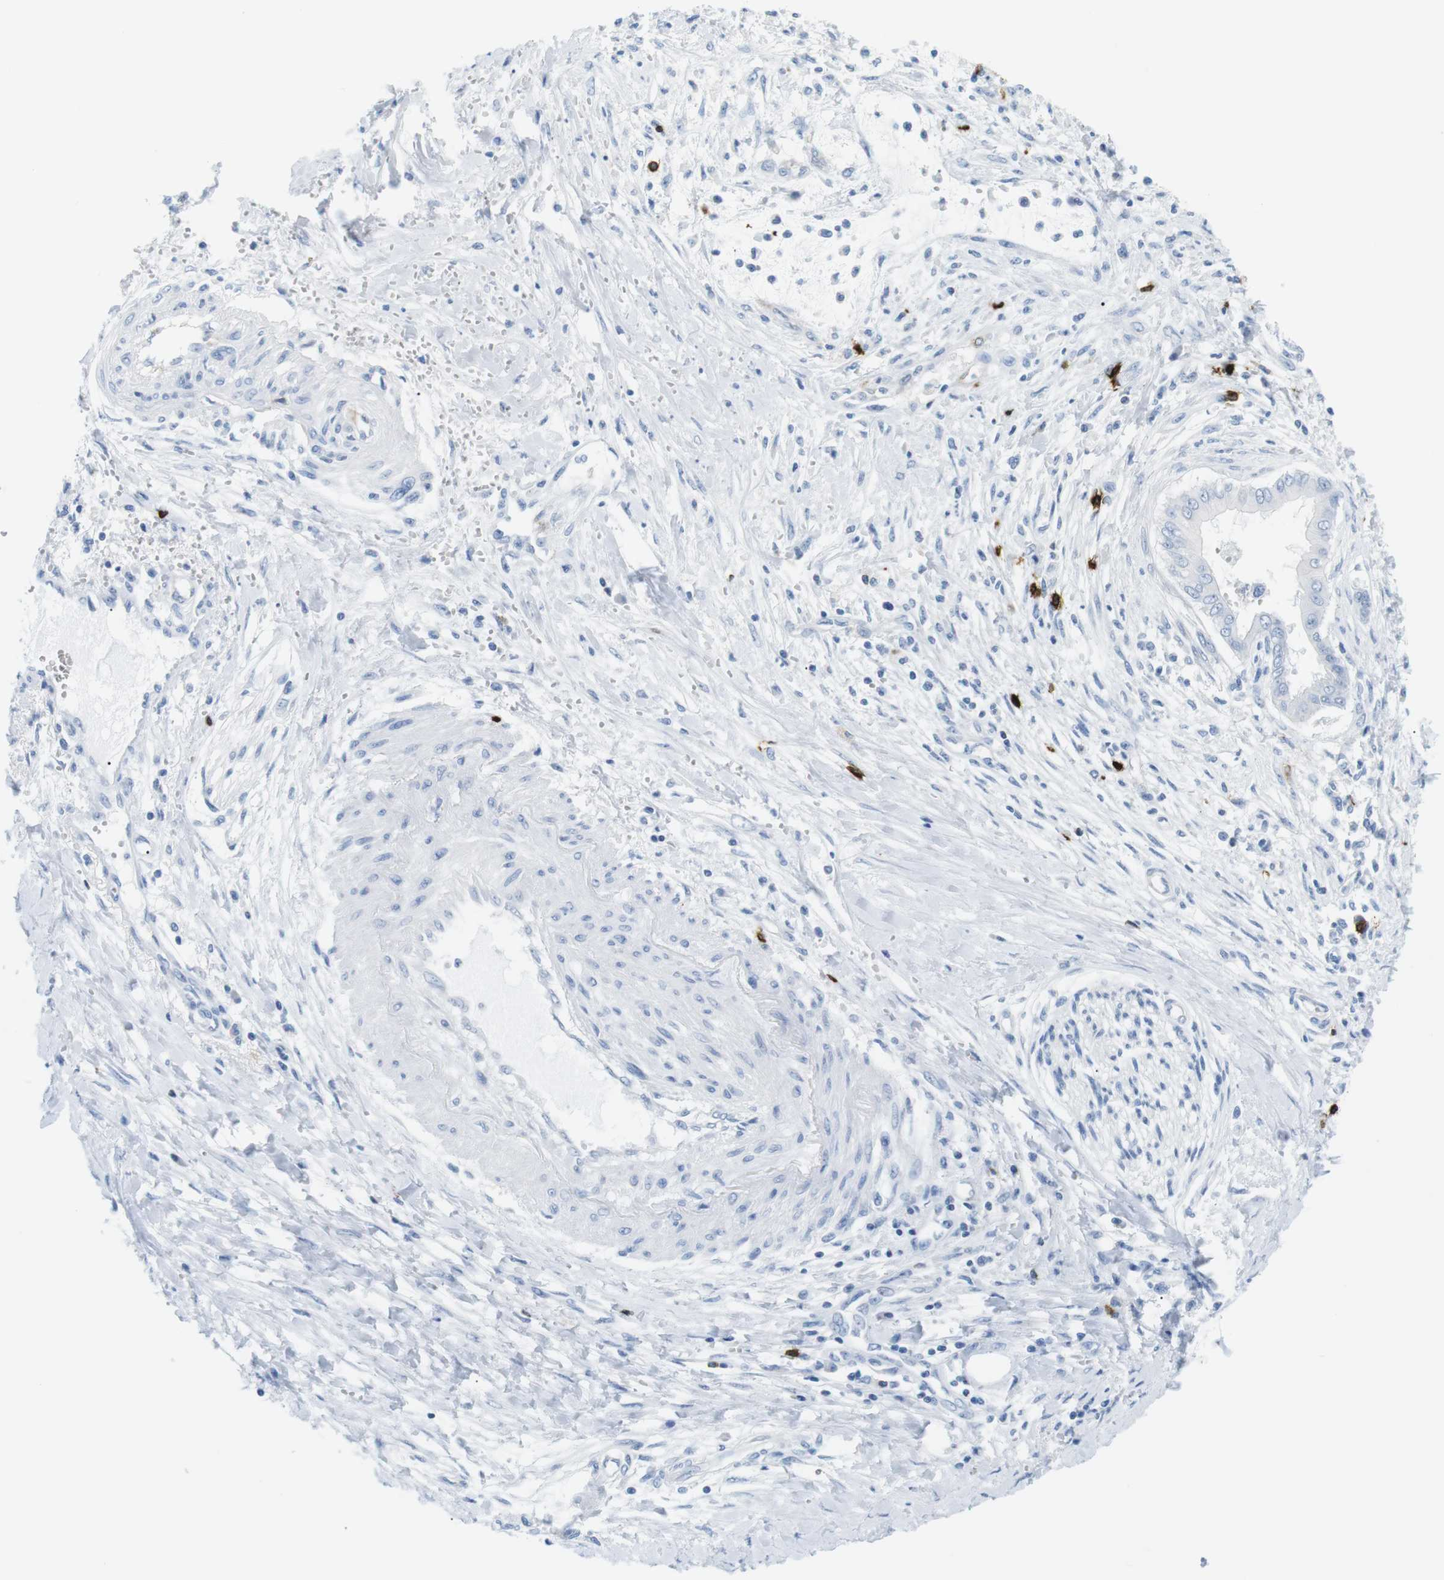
{"staining": {"intensity": "negative", "quantity": "none", "location": "none"}, "tissue": "pancreatic cancer", "cell_type": "Tumor cells", "image_type": "cancer", "snomed": [{"axis": "morphology", "description": "Adenocarcinoma, NOS"}, {"axis": "topography", "description": "Pancreas"}], "caption": "The photomicrograph displays no significant staining in tumor cells of pancreatic cancer (adenocarcinoma). (DAB IHC visualized using brightfield microscopy, high magnification).", "gene": "TNFRSF4", "patient": {"sex": "male", "age": 56}}